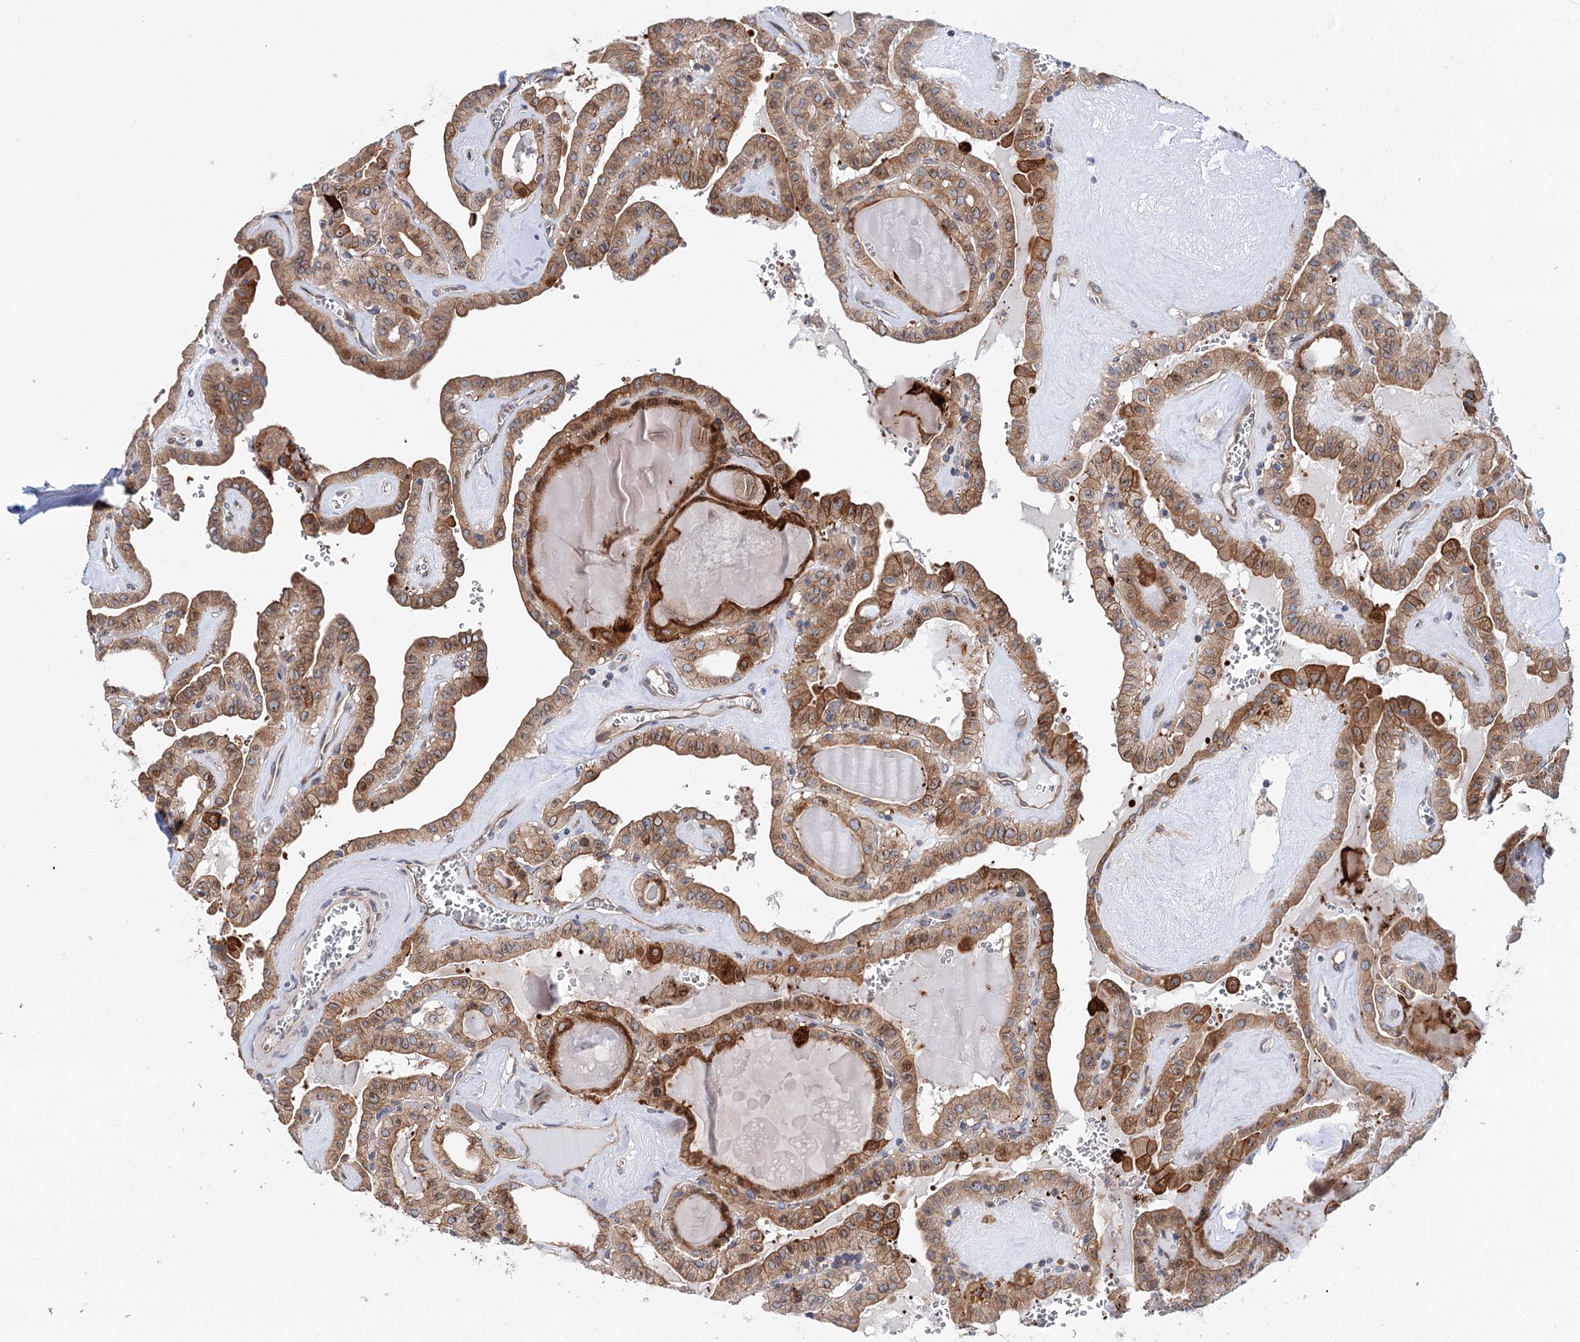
{"staining": {"intensity": "strong", "quantity": ">75%", "location": "cytoplasmic/membranous"}, "tissue": "thyroid cancer", "cell_type": "Tumor cells", "image_type": "cancer", "snomed": [{"axis": "morphology", "description": "Papillary adenocarcinoma, NOS"}, {"axis": "topography", "description": "Thyroid gland"}], "caption": "Thyroid cancer stained with a protein marker demonstrates strong staining in tumor cells.", "gene": "PTDSS2", "patient": {"sex": "male", "age": 52}}